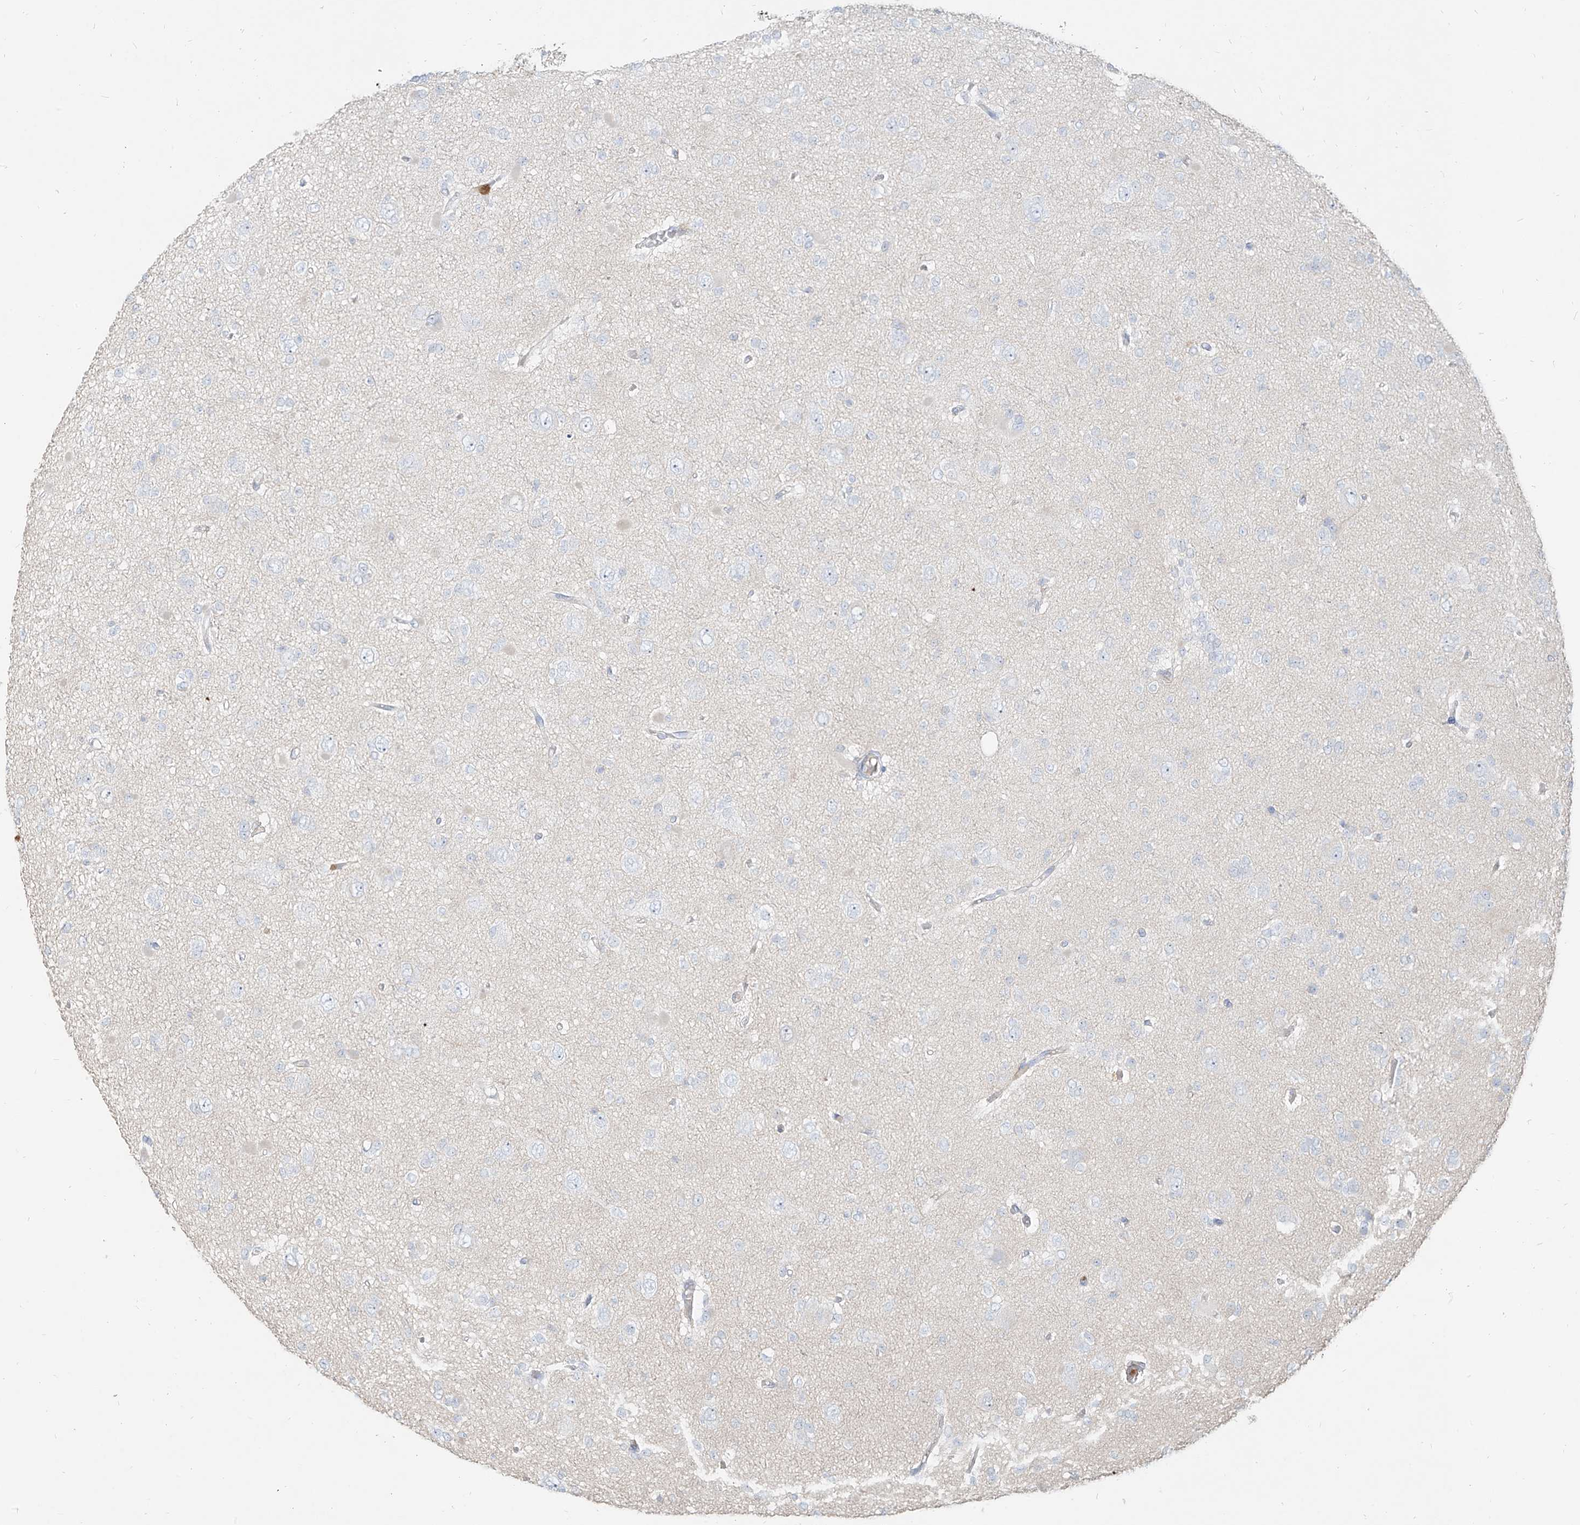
{"staining": {"intensity": "negative", "quantity": "none", "location": "none"}, "tissue": "glioma", "cell_type": "Tumor cells", "image_type": "cancer", "snomed": [{"axis": "morphology", "description": "Glioma, malignant, Low grade"}, {"axis": "topography", "description": "Brain"}], "caption": "High magnification brightfield microscopy of malignant low-grade glioma stained with DAB (brown) and counterstained with hematoxylin (blue): tumor cells show no significant expression.", "gene": "PGD", "patient": {"sex": "female", "age": 22}}